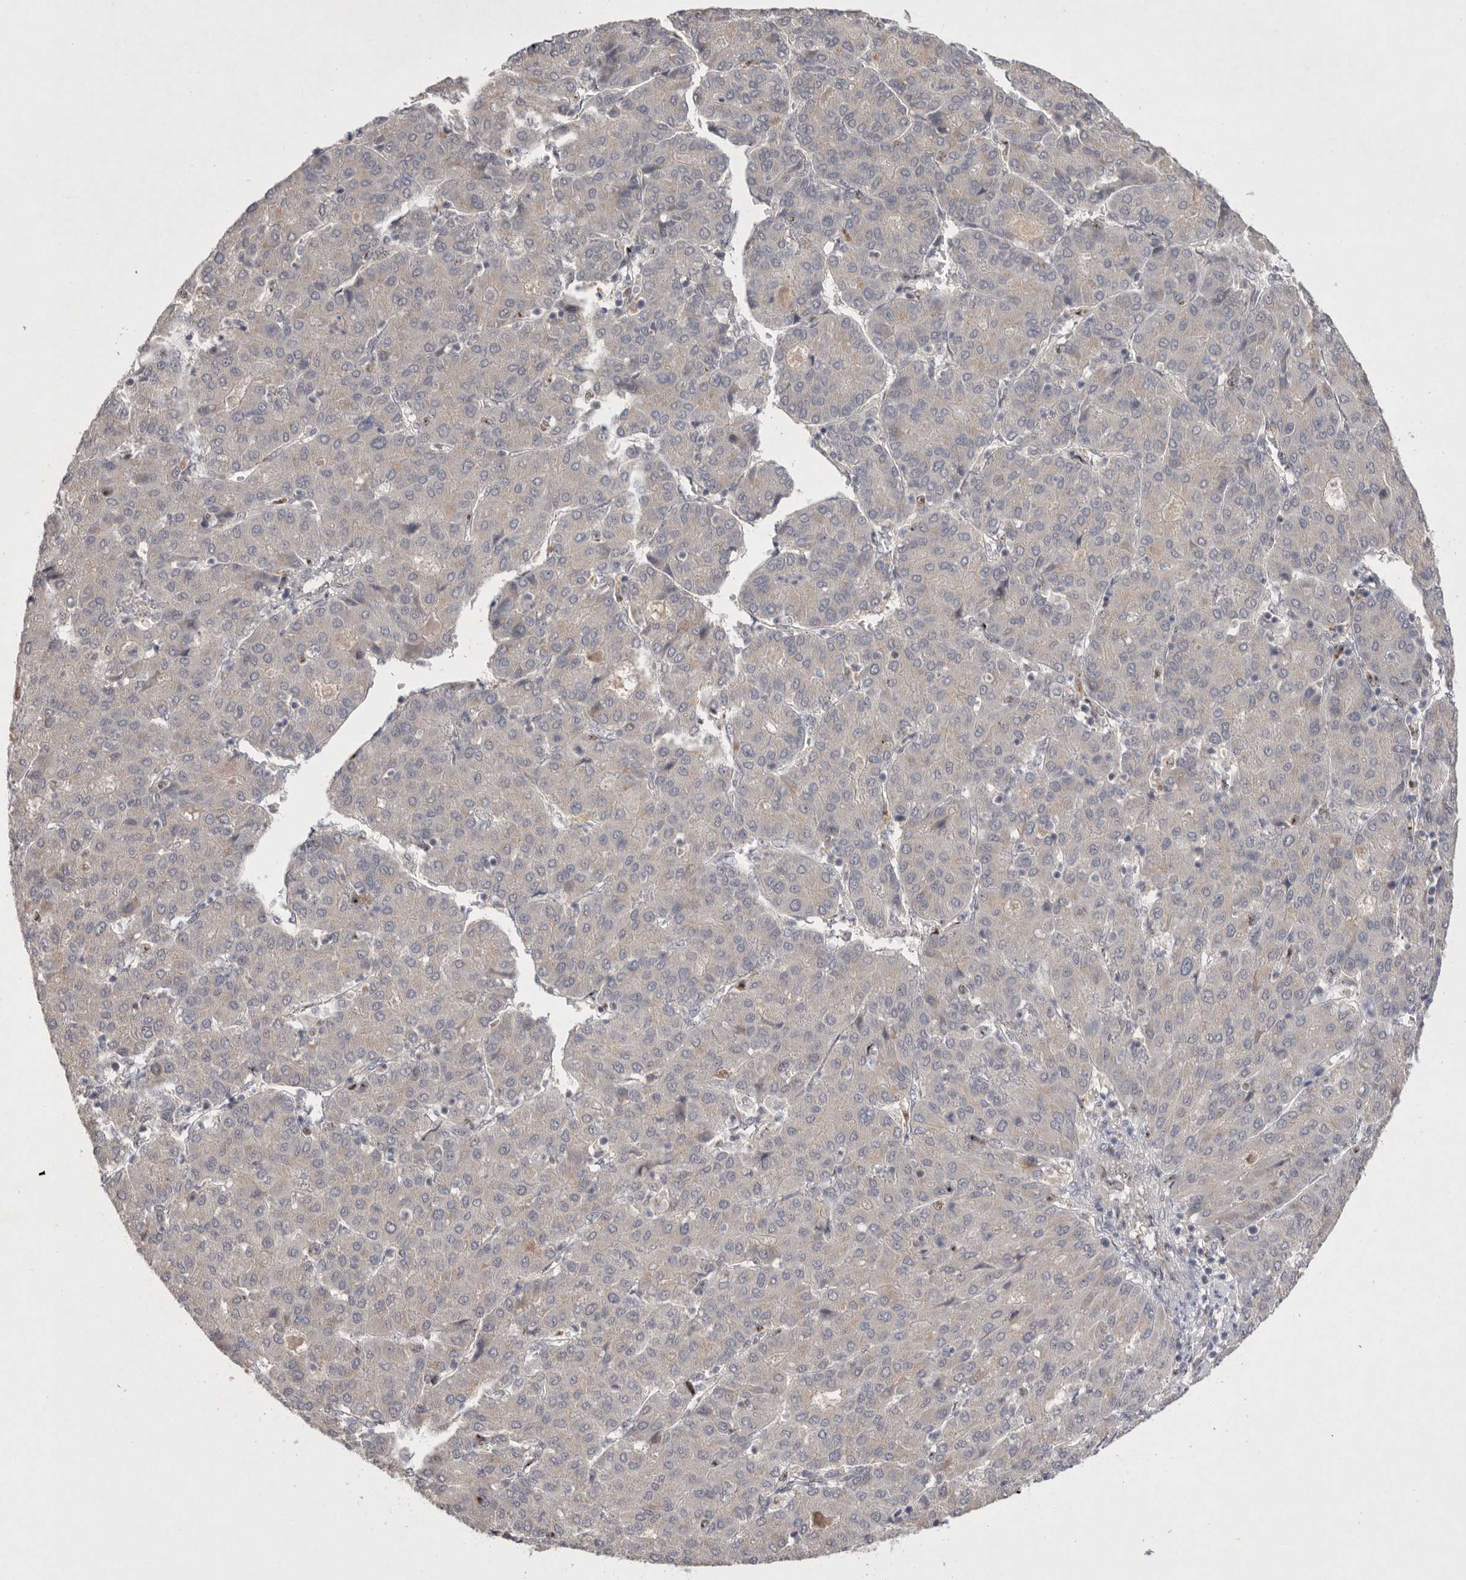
{"staining": {"intensity": "negative", "quantity": "none", "location": "none"}, "tissue": "liver cancer", "cell_type": "Tumor cells", "image_type": "cancer", "snomed": [{"axis": "morphology", "description": "Carcinoma, Hepatocellular, NOS"}, {"axis": "topography", "description": "Liver"}], "caption": "An immunohistochemistry (IHC) photomicrograph of hepatocellular carcinoma (liver) is shown. There is no staining in tumor cells of hepatocellular carcinoma (liver).", "gene": "HUS1", "patient": {"sex": "male", "age": 65}}